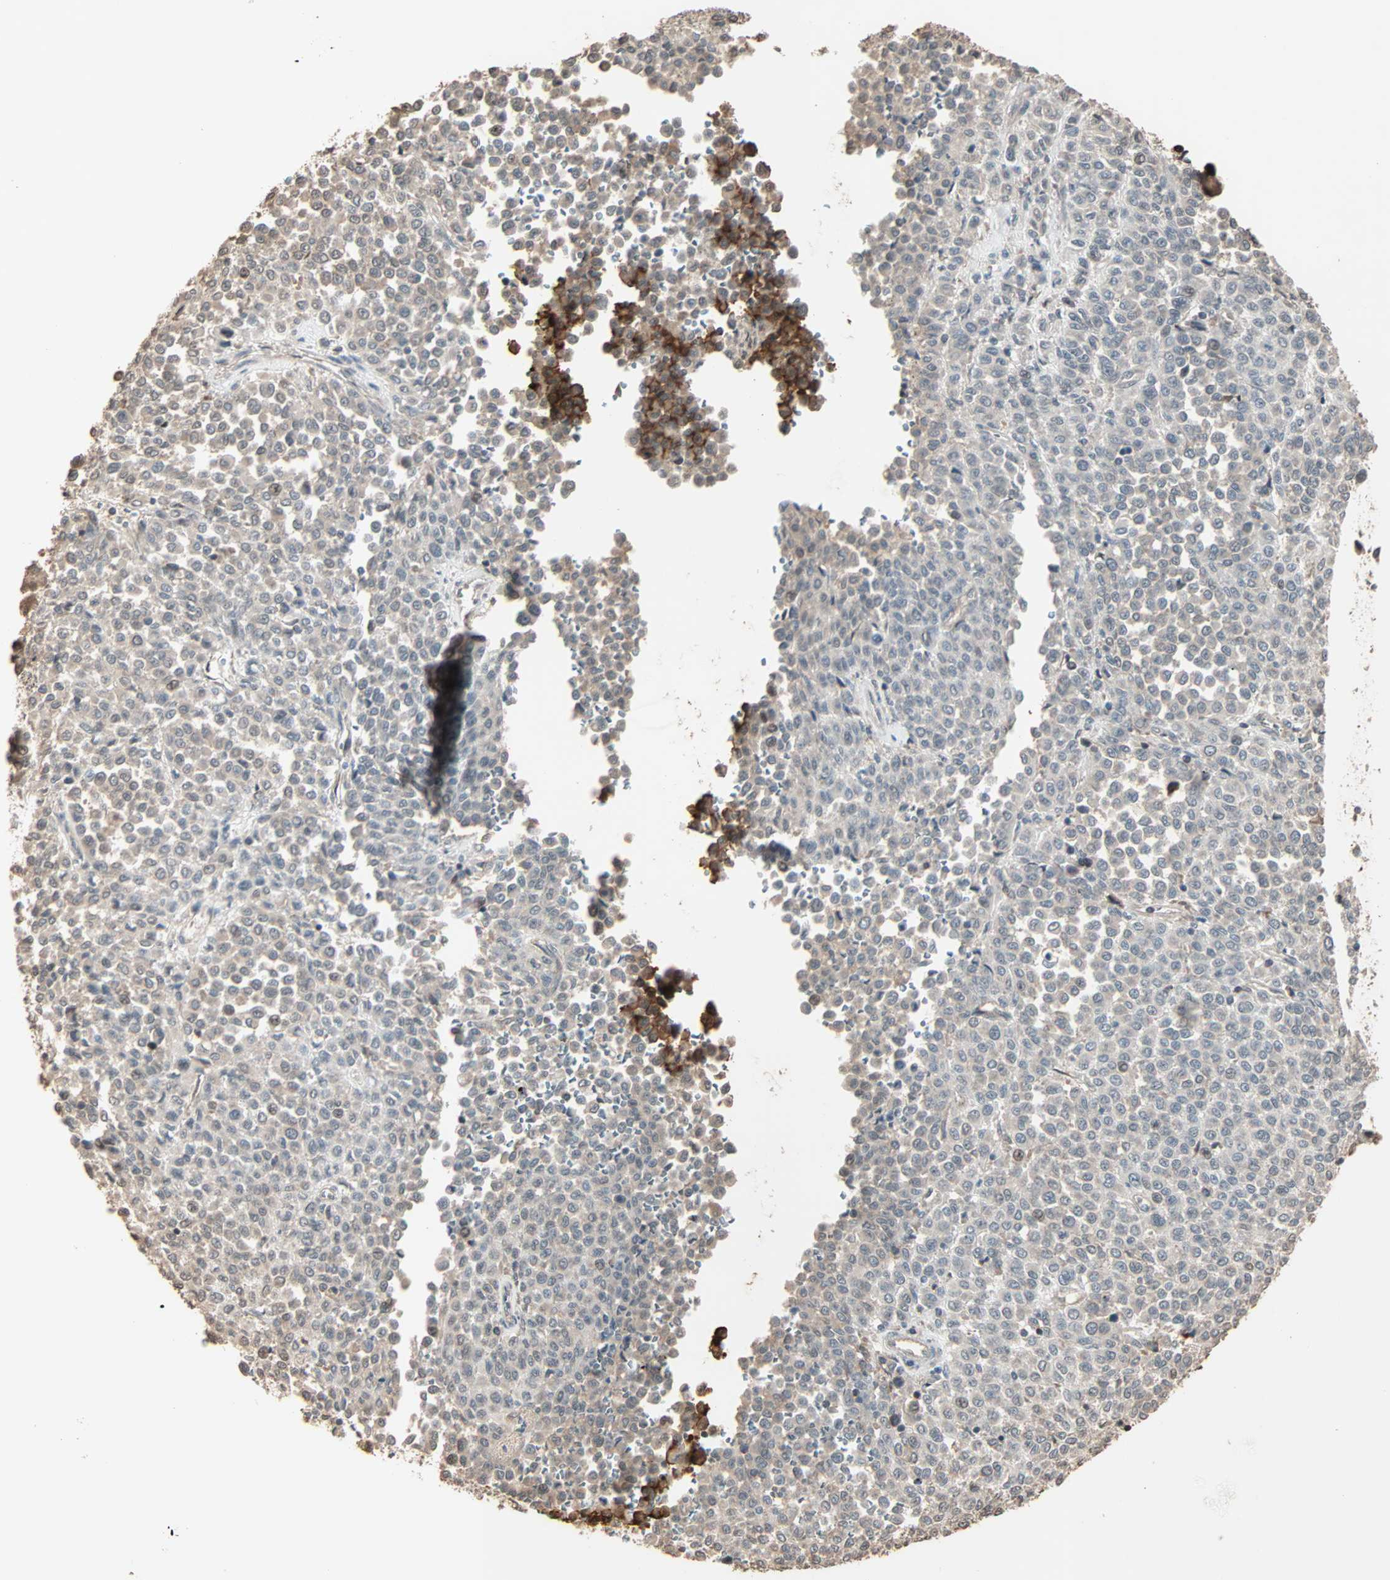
{"staining": {"intensity": "weak", "quantity": "<25%", "location": "cytoplasmic/membranous"}, "tissue": "melanoma", "cell_type": "Tumor cells", "image_type": "cancer", "snomed": [{"axis": "morphology", "description": "Malignant melanoma, Metastatic site"}, {"axis": "topography", "description": "Pancreas"}], "caption": "Immunohistochemistry of malignant melanoma (metastatic site) displays no expression in tumor cells. (DAB (3,3'-diaminobenzidine) immunohistochemistry (IHC) visualized using brightfield microscopy, high magnification).", "gene": "CALCRL", "patient": {"sex": "female", "age": 30}}